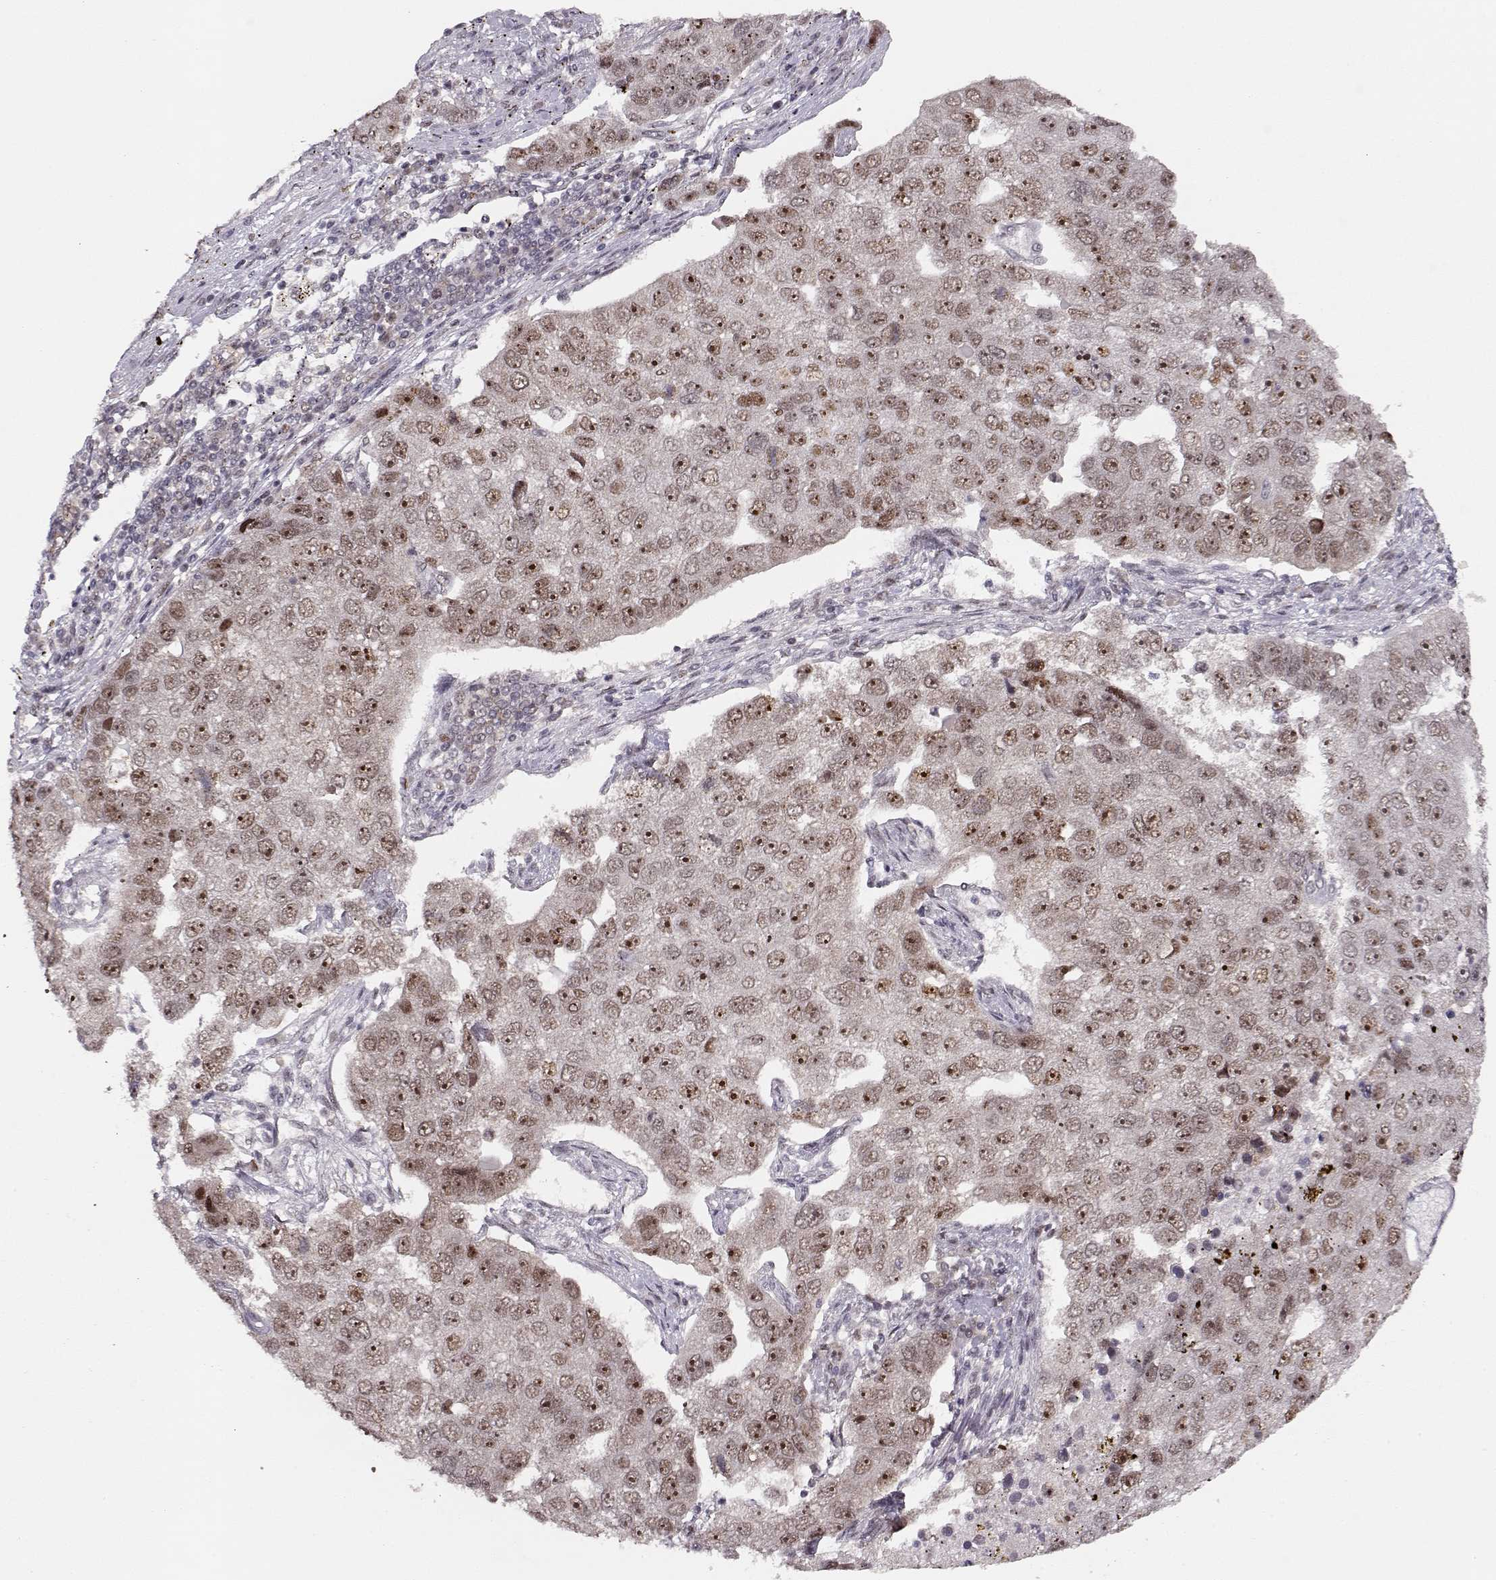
{"staining": {"intensity": "moderate", "quantity": ">75%", "location": "nuclear"}, "tissue": "pancreatic cancer", "cell_type": "Tumor cells", "image_type": "cancer", "snomed": [{"axis": "morphology", "description": "Adenocarcinoma, NOS"}, {"axis": "topography", "description": "Pancreas"}], "caption": "Immunohistochemical staining of human pancreatic cancer shows medium levels of moderate nuclear expression in approximately >75% of tumor cells.", "gene": "CSNK2A1", "patient": {"sex": "female", "age": 61}}